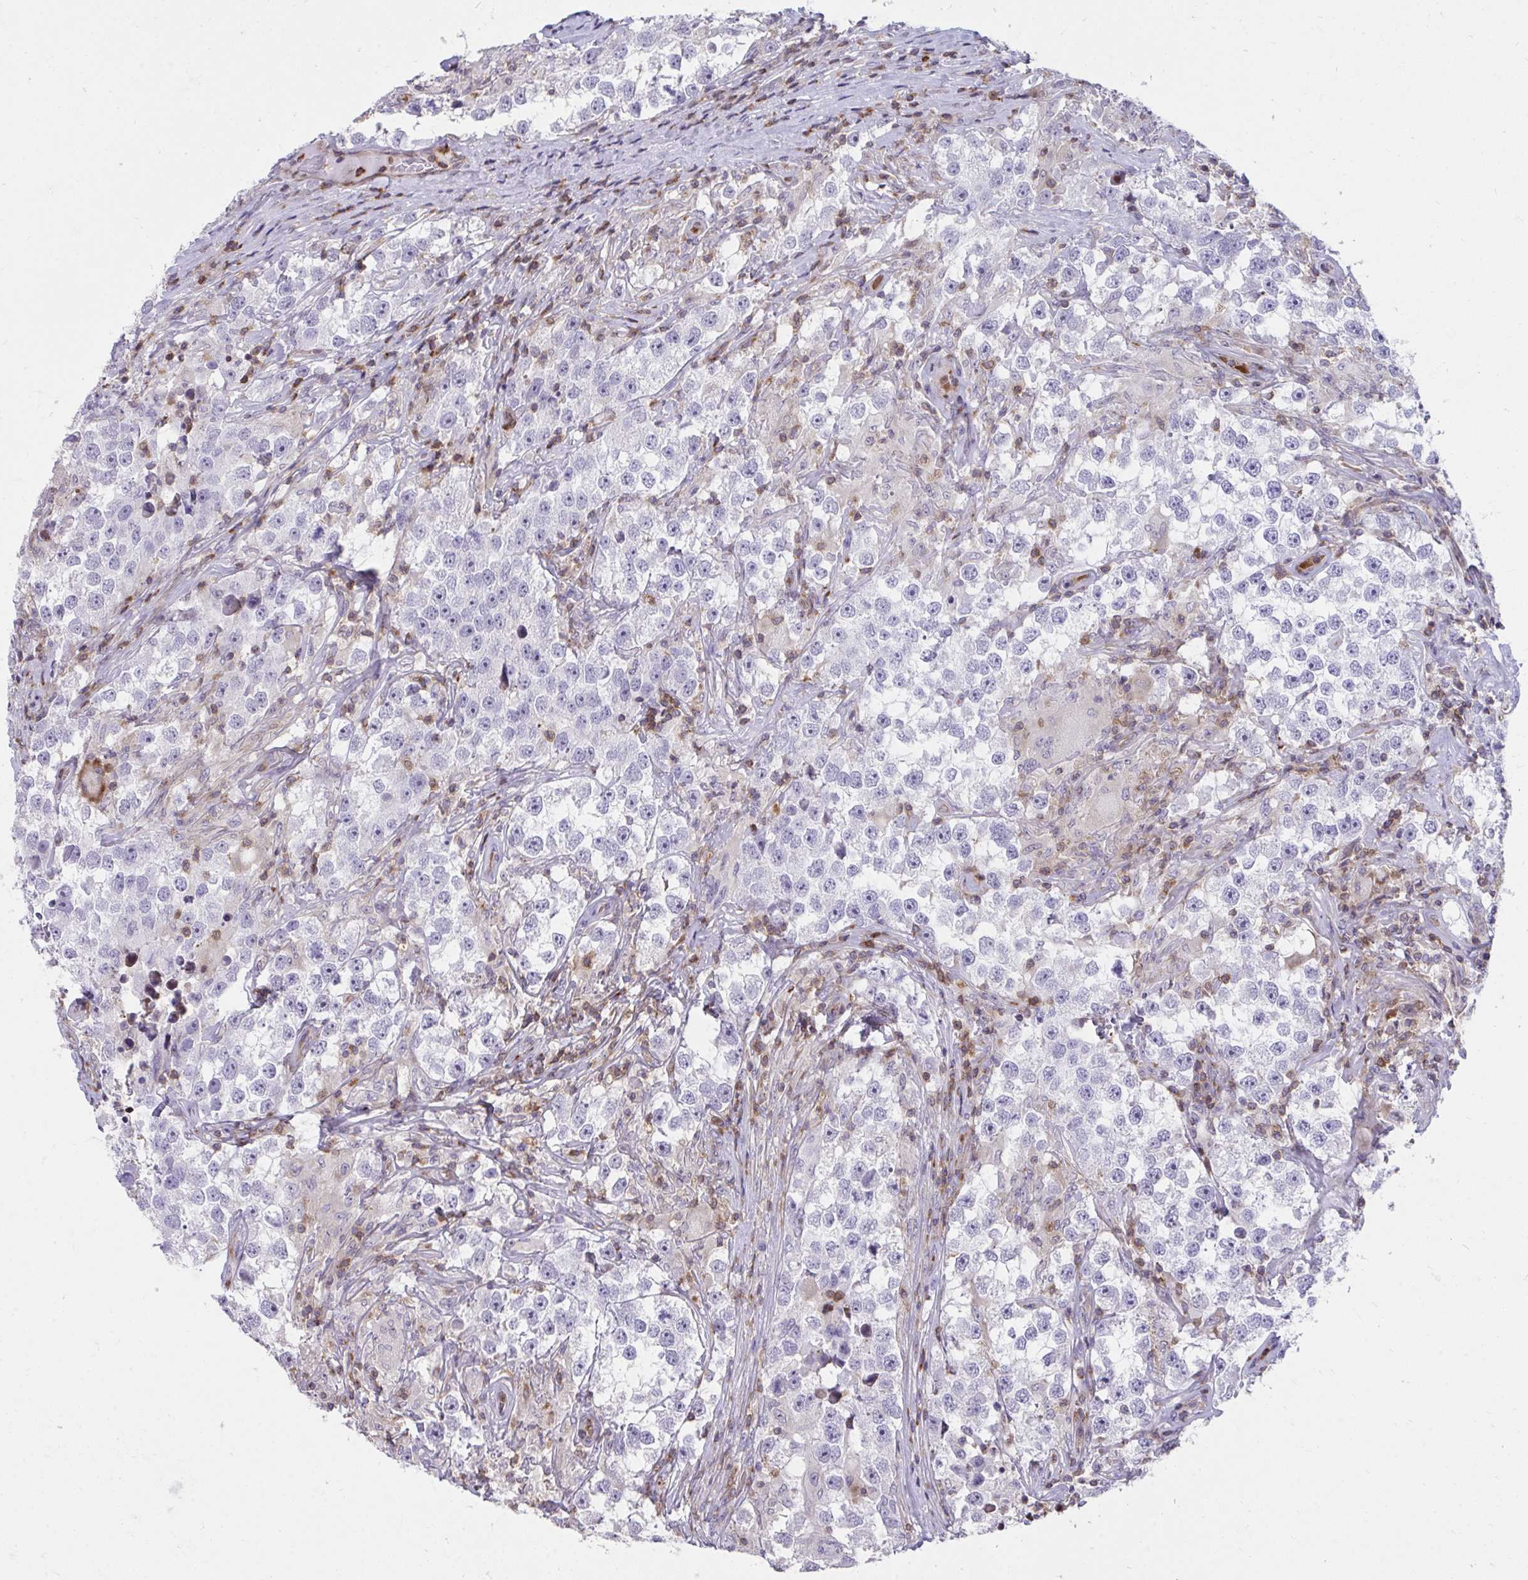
{"staining": {"intensity": "negative", "quantity": "none", "location": "none"}, "tissue": "testis cancer", "cell_type": "Tumor cells", "image_type": "cancer", "snomed": [{"axis": "morphology", "description": "Seminoma, NOS"}, {"axis": "topography", "description": "Testis"}], "caption": "High power microscopy histopathology image of an immunohistochemistry (IHC) image of seminoma (testis), revealing no significant staining in tumor cells.", "gene": "FOXN3", "patient": {"sex": "male", "age": 46}}